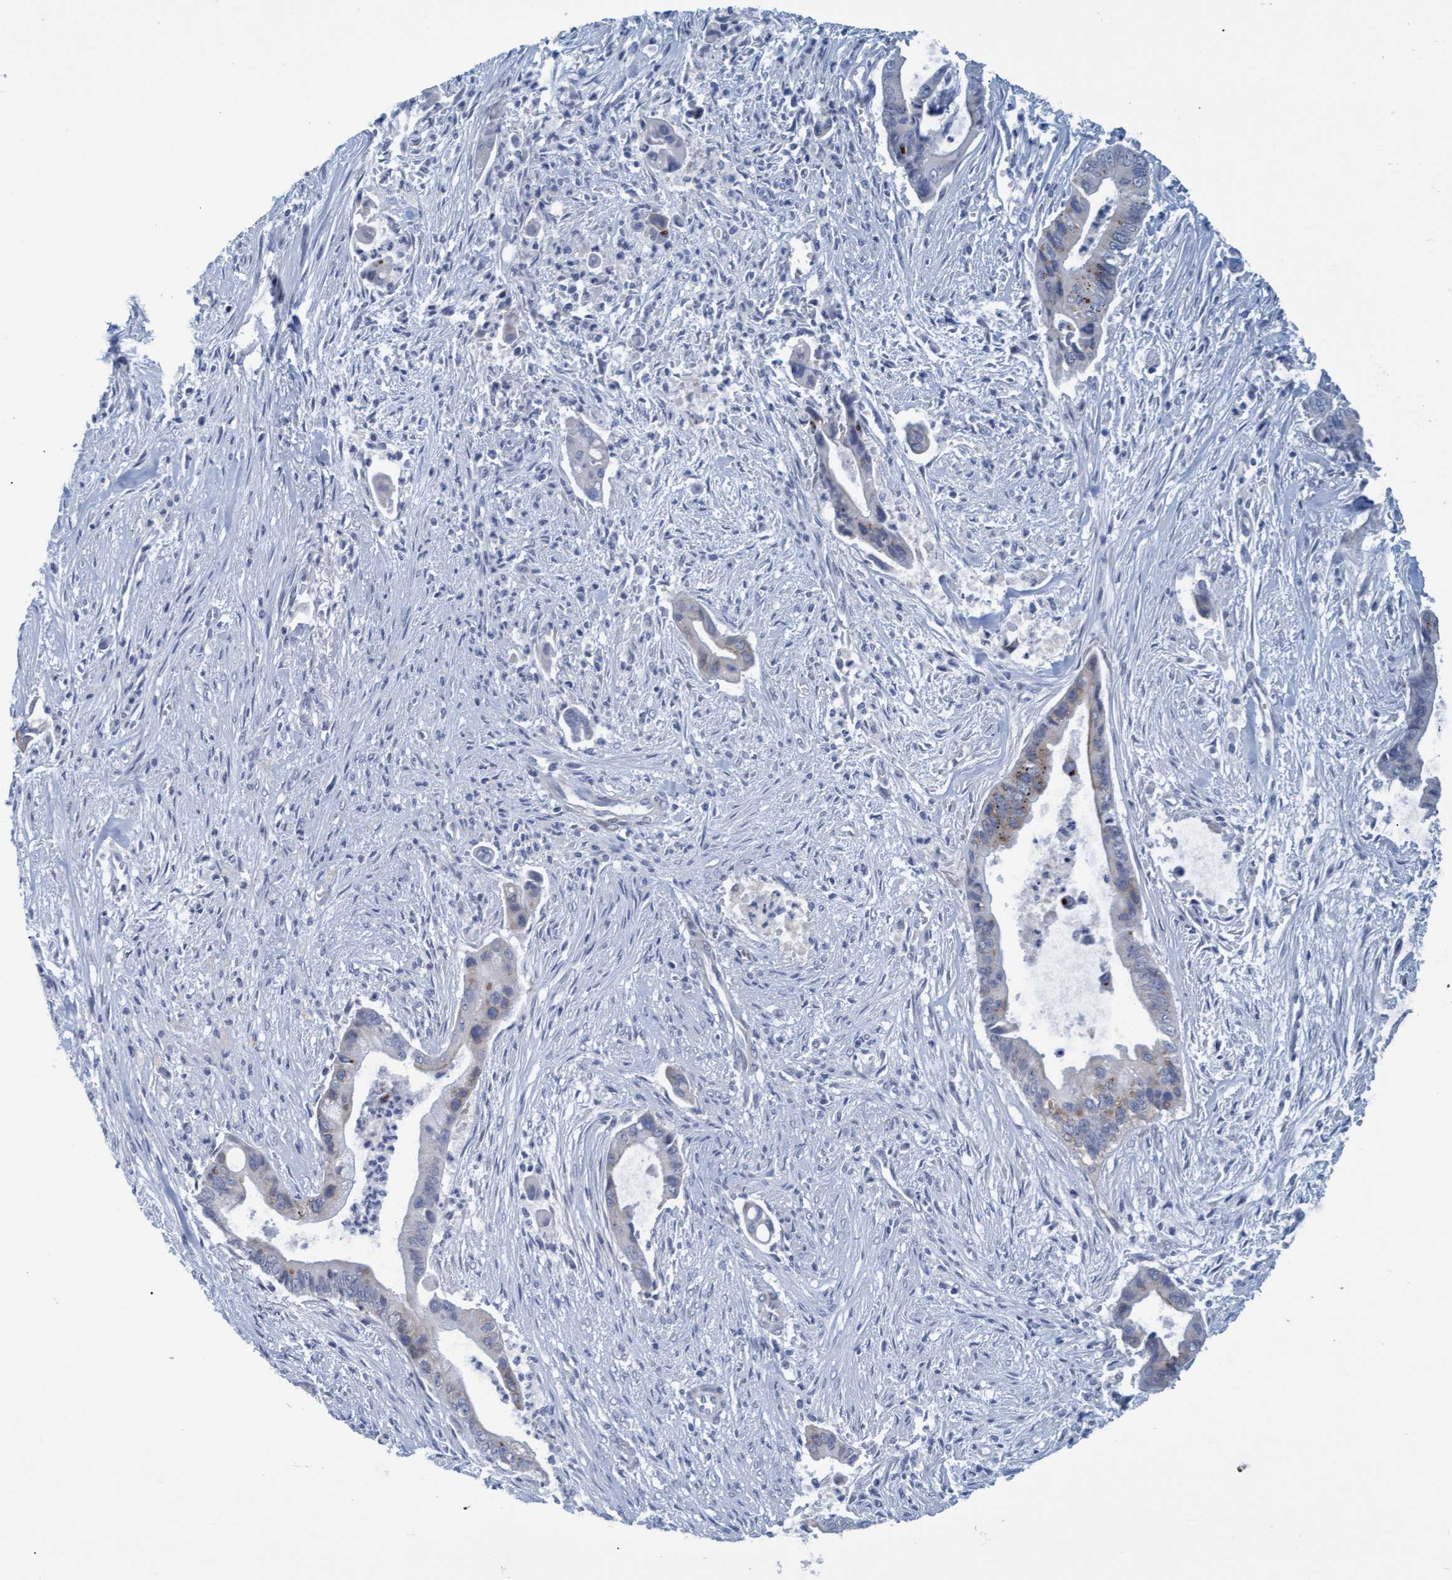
{"staining": {"intensity": "negative", "quantity": "none", "location": "none"}, "tissue": "liver cancer", "cell_type": "Tumor cells", "image_type": "cancer", "snomed": [{"axis": "morphology", "description": "Cholangiocarcinoma"}, {"axis": "topography", "description": "Liver"}], "caption": "Tumor cells are negative for brown protein staining in liver cancer.", "gene": "SSTR3", "patient": {"sex": "female", "age": 55}}